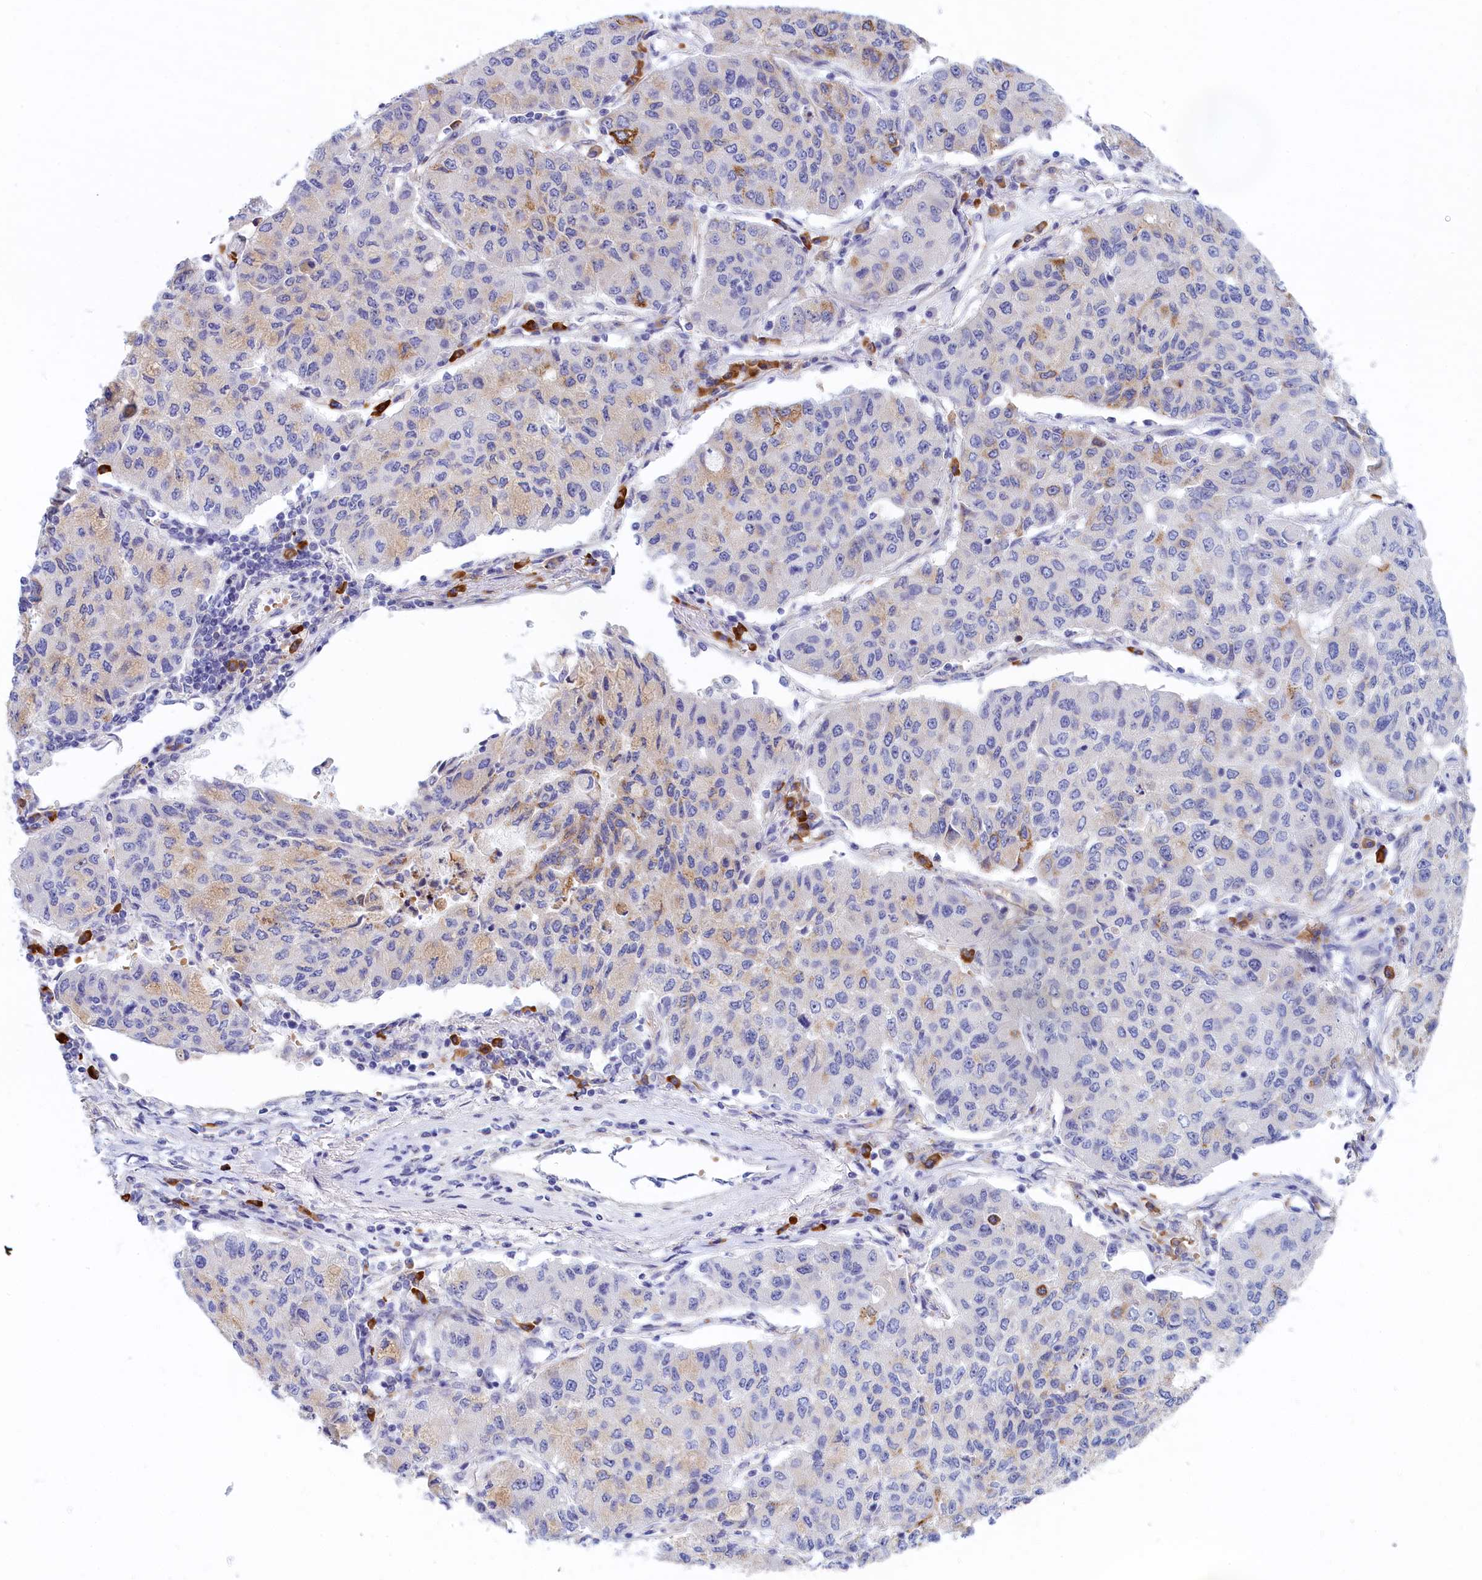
{"staining": {"intensity": "negative", "quantity": "none", "location": "none"}, "tissue": "lung cancer", "cell_type": "Tumor cells", "image_type": "cancer", "snomed": [{"axis": "morphology", "description": "Squamous cell carcinoma, NOS"}, {"axis": "topography", "description": "Lung"}], "caption": "This is an immunohistochemistry (IHC) histopathology image of squamous cell carcinoma (lung). There is no positivity in tumor cells.", "gene": "ABCC12", "patient": {"sex": "male", "age": 74}}